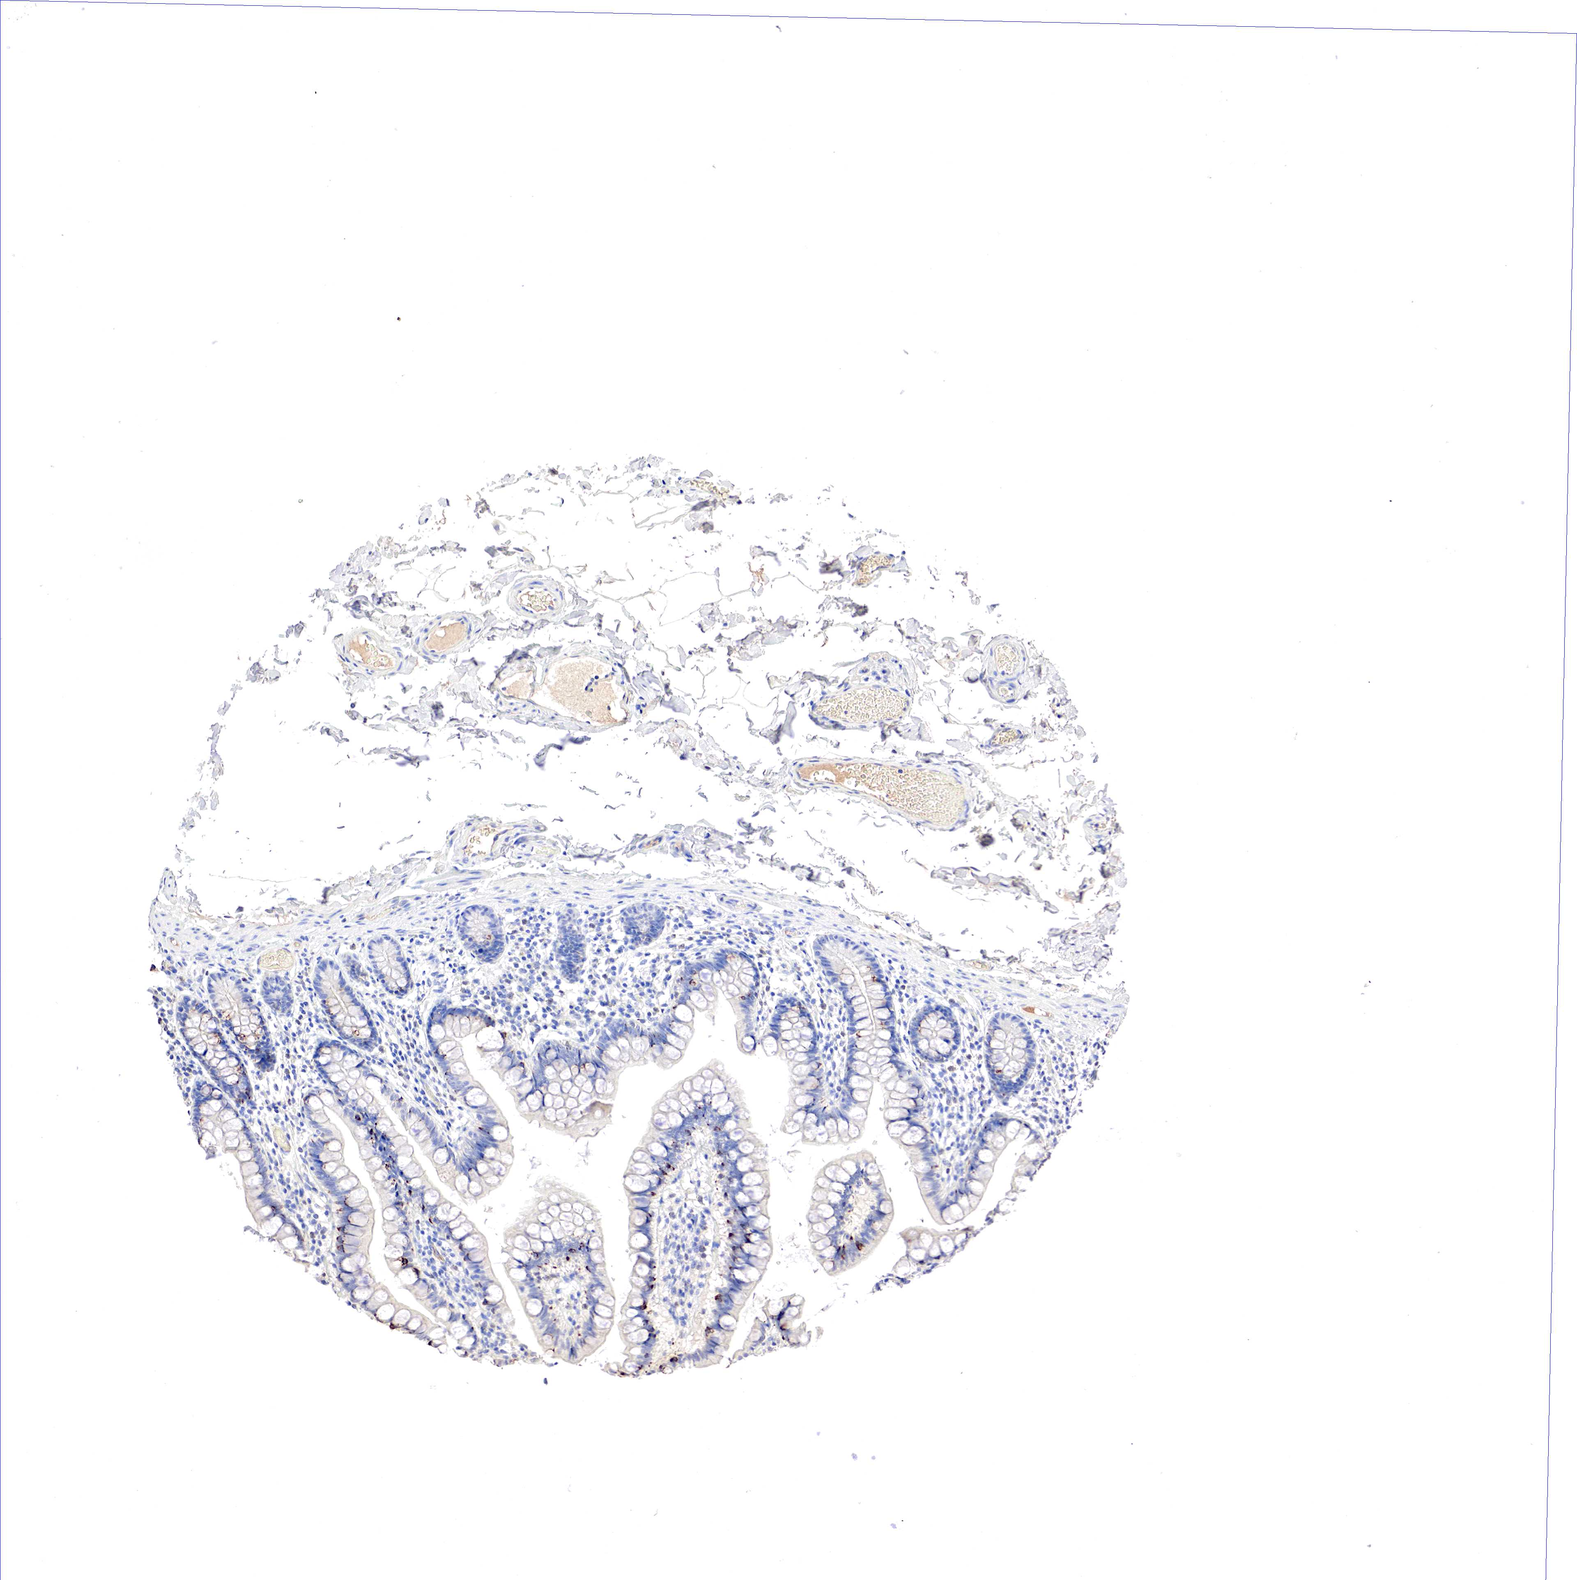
{"staining": {"intensity": "negative", "quantity": "none", "location": "none"}, "tissue": "colon", "cell_type": "Endothelial cells", "image_type": "normal", "snomed": [{"axis": "morphology", "description": "Normal tissue, NOS"}, {"axis": "topography", "description": "Colon"}], "caption": "Immunohistochemistry (IHC) of benign colon exhibits no expression in endothelial cells.", "gene": "GATA1", "patient": {"sex": "male", "age": 54}}